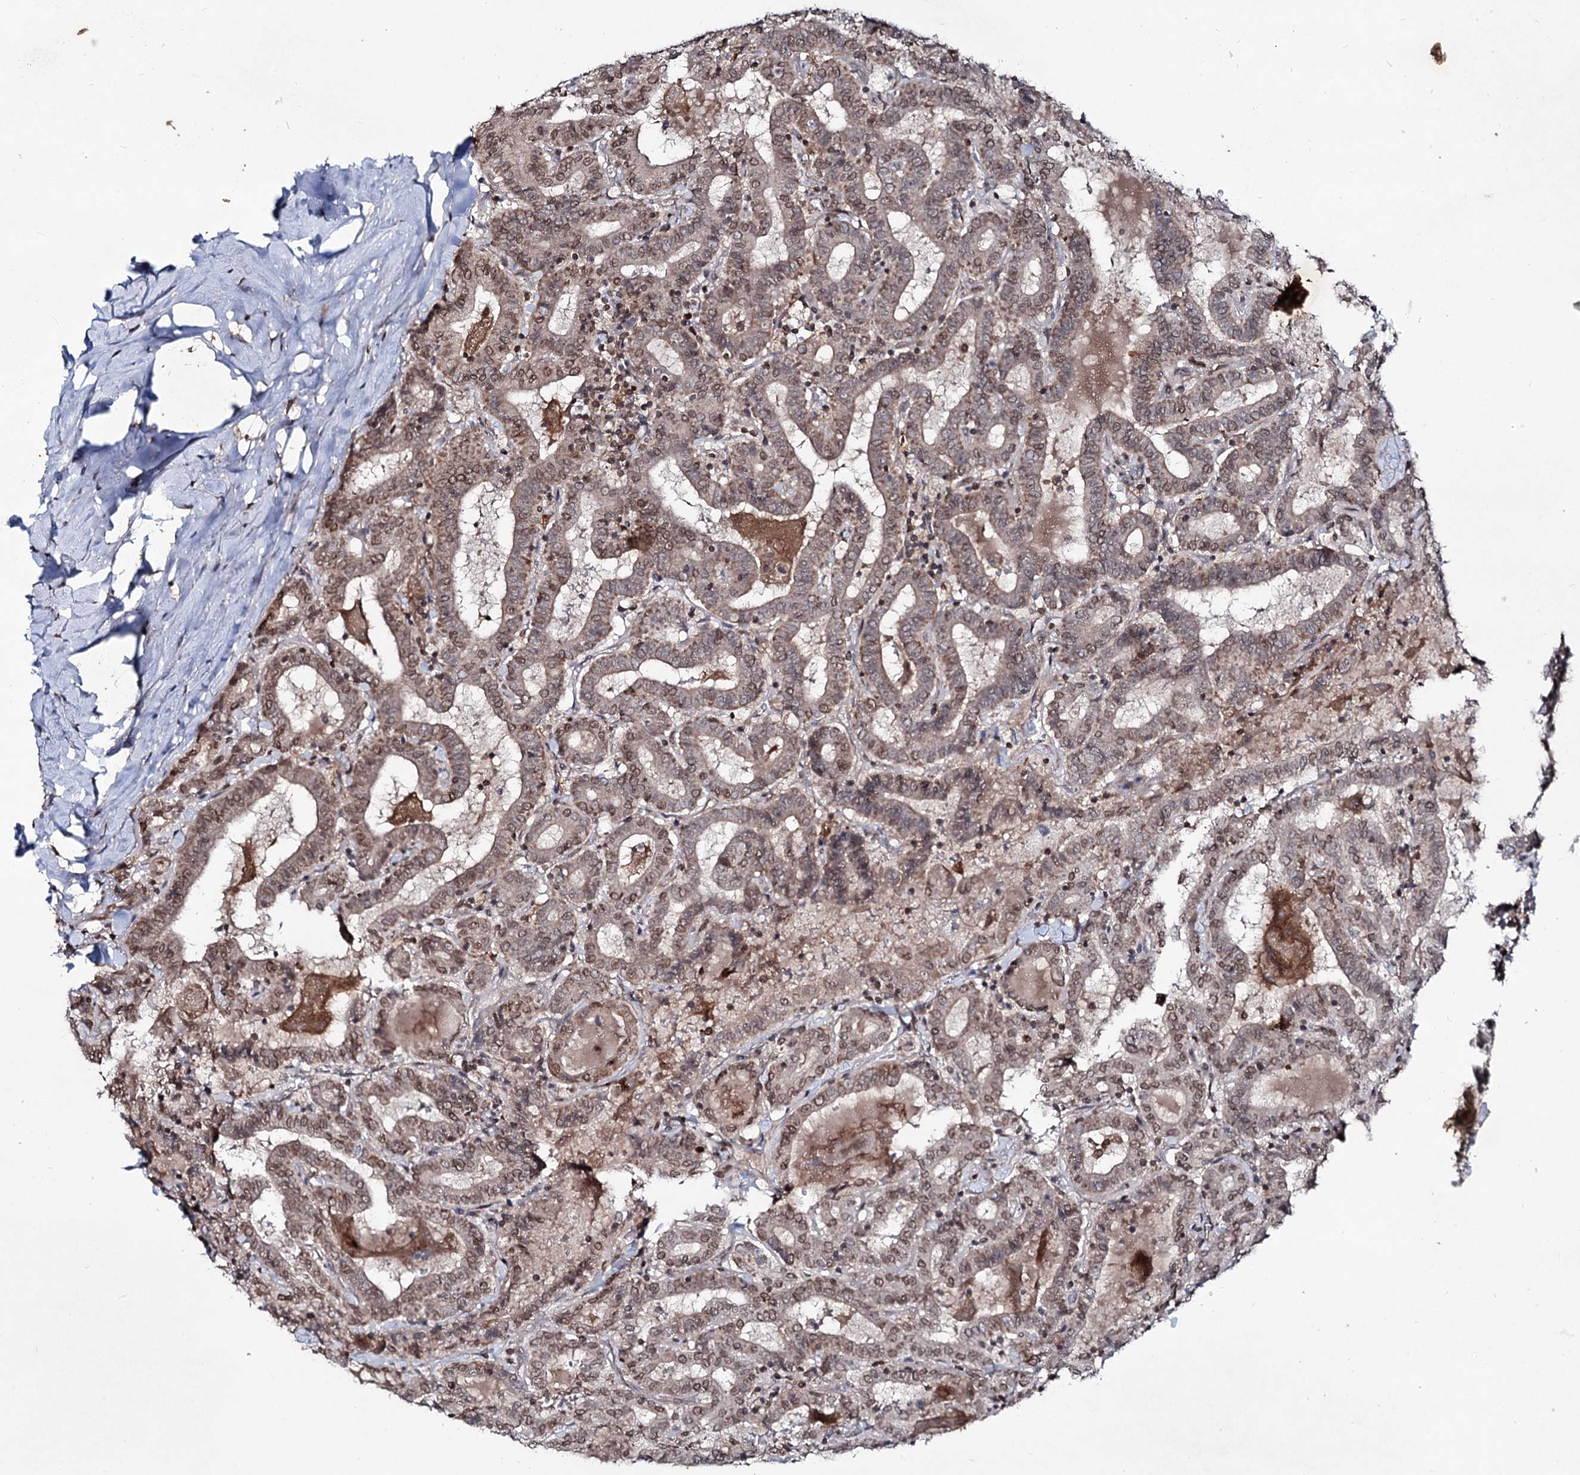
{"staining": {"intensity": "moderate", "quantity": "25%-75%", "location": "cytoplasmic/membranous,nuclear"}, "tissue": "thyroid cancer", "cell_type": "Tumor cells", "image_type": "cancer", "snomed": [{"axis": "morphology", "description": "Papillary adenocarcinoma, NOS"}, {"axis": "topography", "description": "Thyroid gland"}], "caption": "A medium amount of moderate cytoplasmic/membranous and nuclear positivity is present in about 25%-75% of tumor cells in thyroid cancer (papillary adenocarcinoma) tissue.", "gene": "RNF6", "patient": {"sex": "female", "age": 72}}